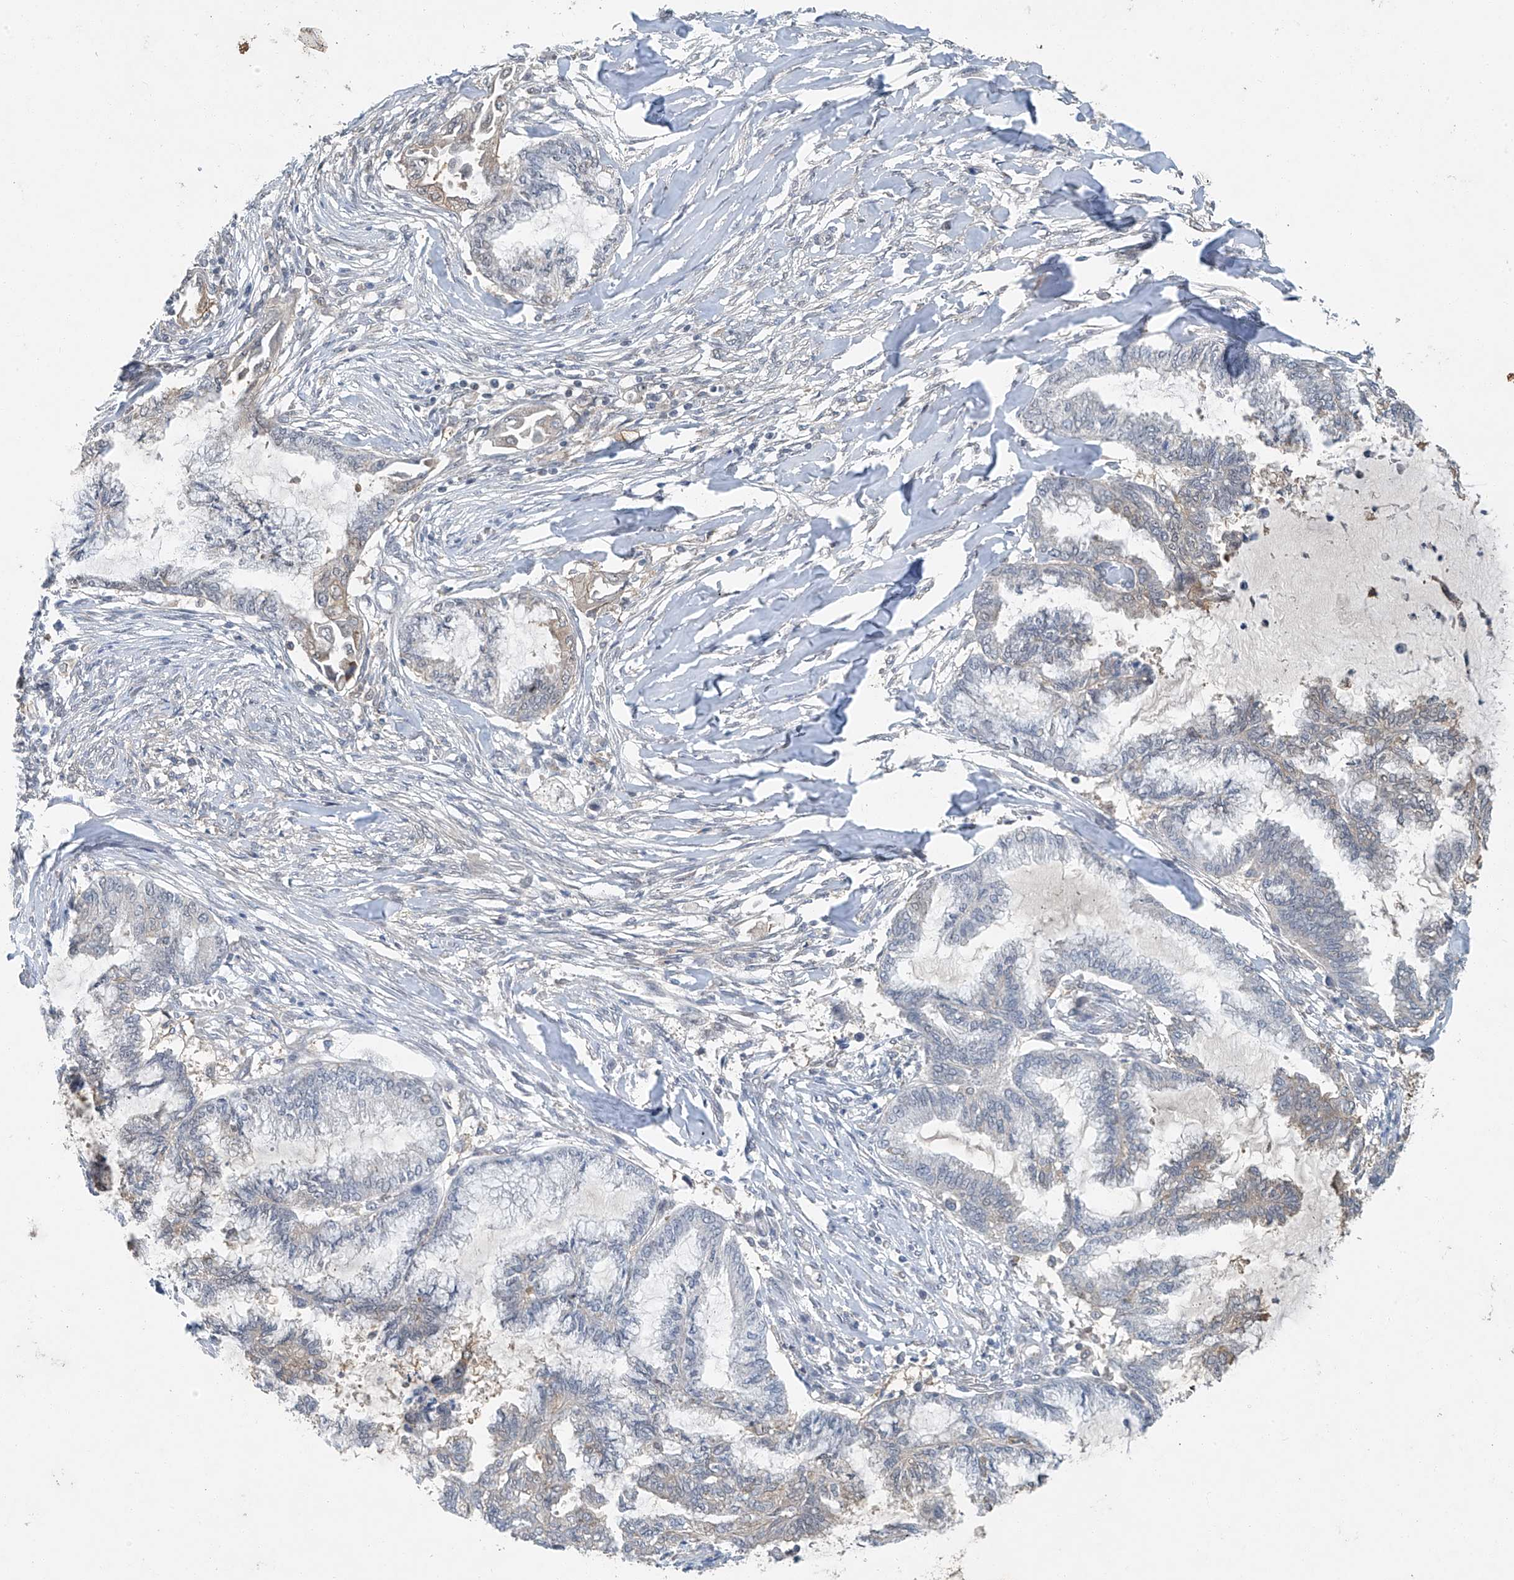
{"staining": {"intensity": "negative", "quantity": "none", "location": "none"}, "tissue": "endometrial cancer", "cell_type": "Tumor cells", "image_type": "cancer", "snomed": [{"axis": "morphology", "description": "Adenocarcinoma, NOS"}, {"axis": "topography", "description": "Endometrium"}], "caption": "Tumor cells are negative for brown protein staining in adenocarcinoma (endometrial). Nuclei are stained in blue.", "gene": "TAF8", "patient": {"sex": "female", "age": 86}}